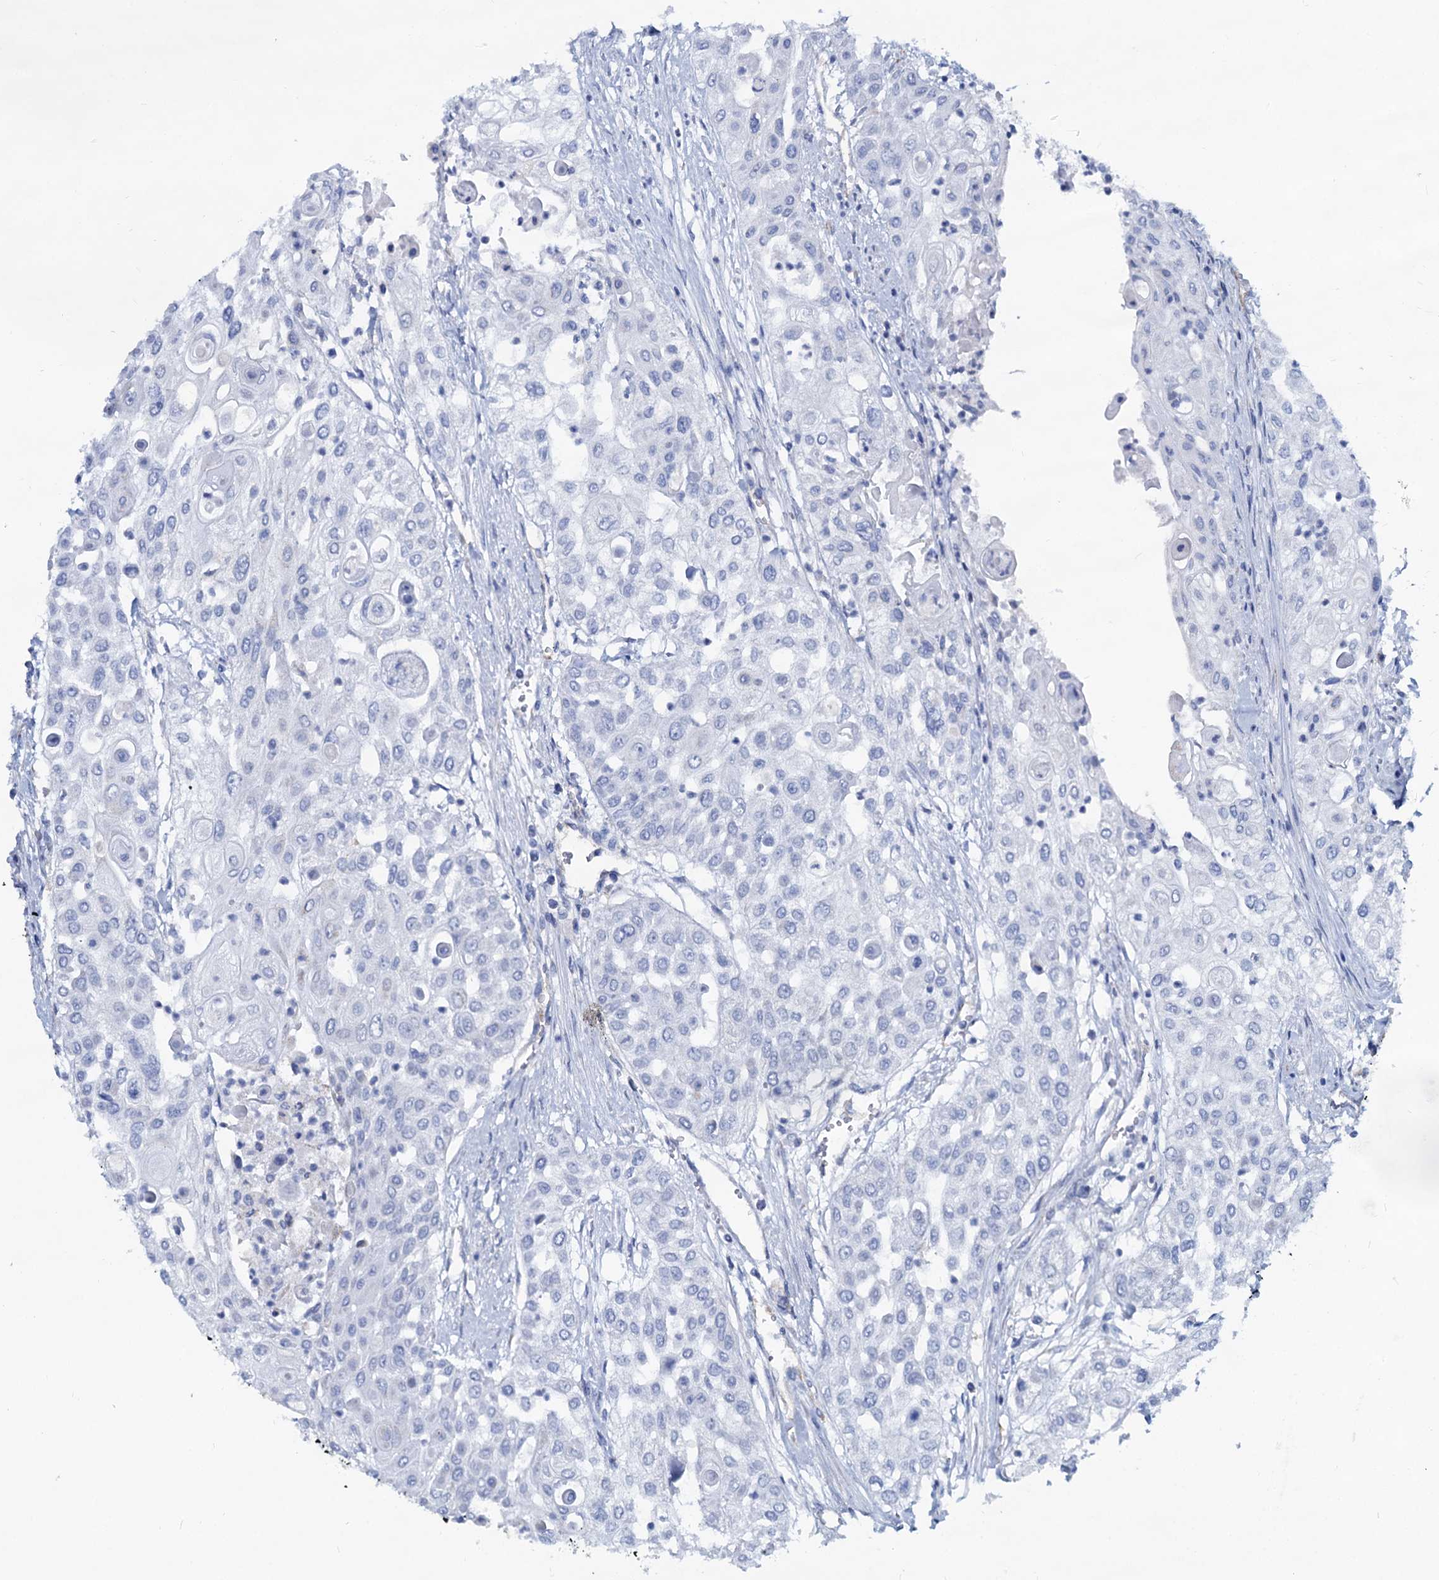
{"staining": {"intensity": "negative", "quantity": "none", "location": "none"}, "tissue": "urothelial cancer", "cell_type": "Tumor cells", "image_type": "cancer", "snomed": [{"axis": "morphology", "description": "Urothelial carcinoma, High grade"}, {"axis": "topography", "description": "Urinary bladder"}], "caption": "An image of human urothelial cancer is negative for staining in tumor cells.", "gene": "SLC1A3", "patient": {"sex": "female", "age": 79}}